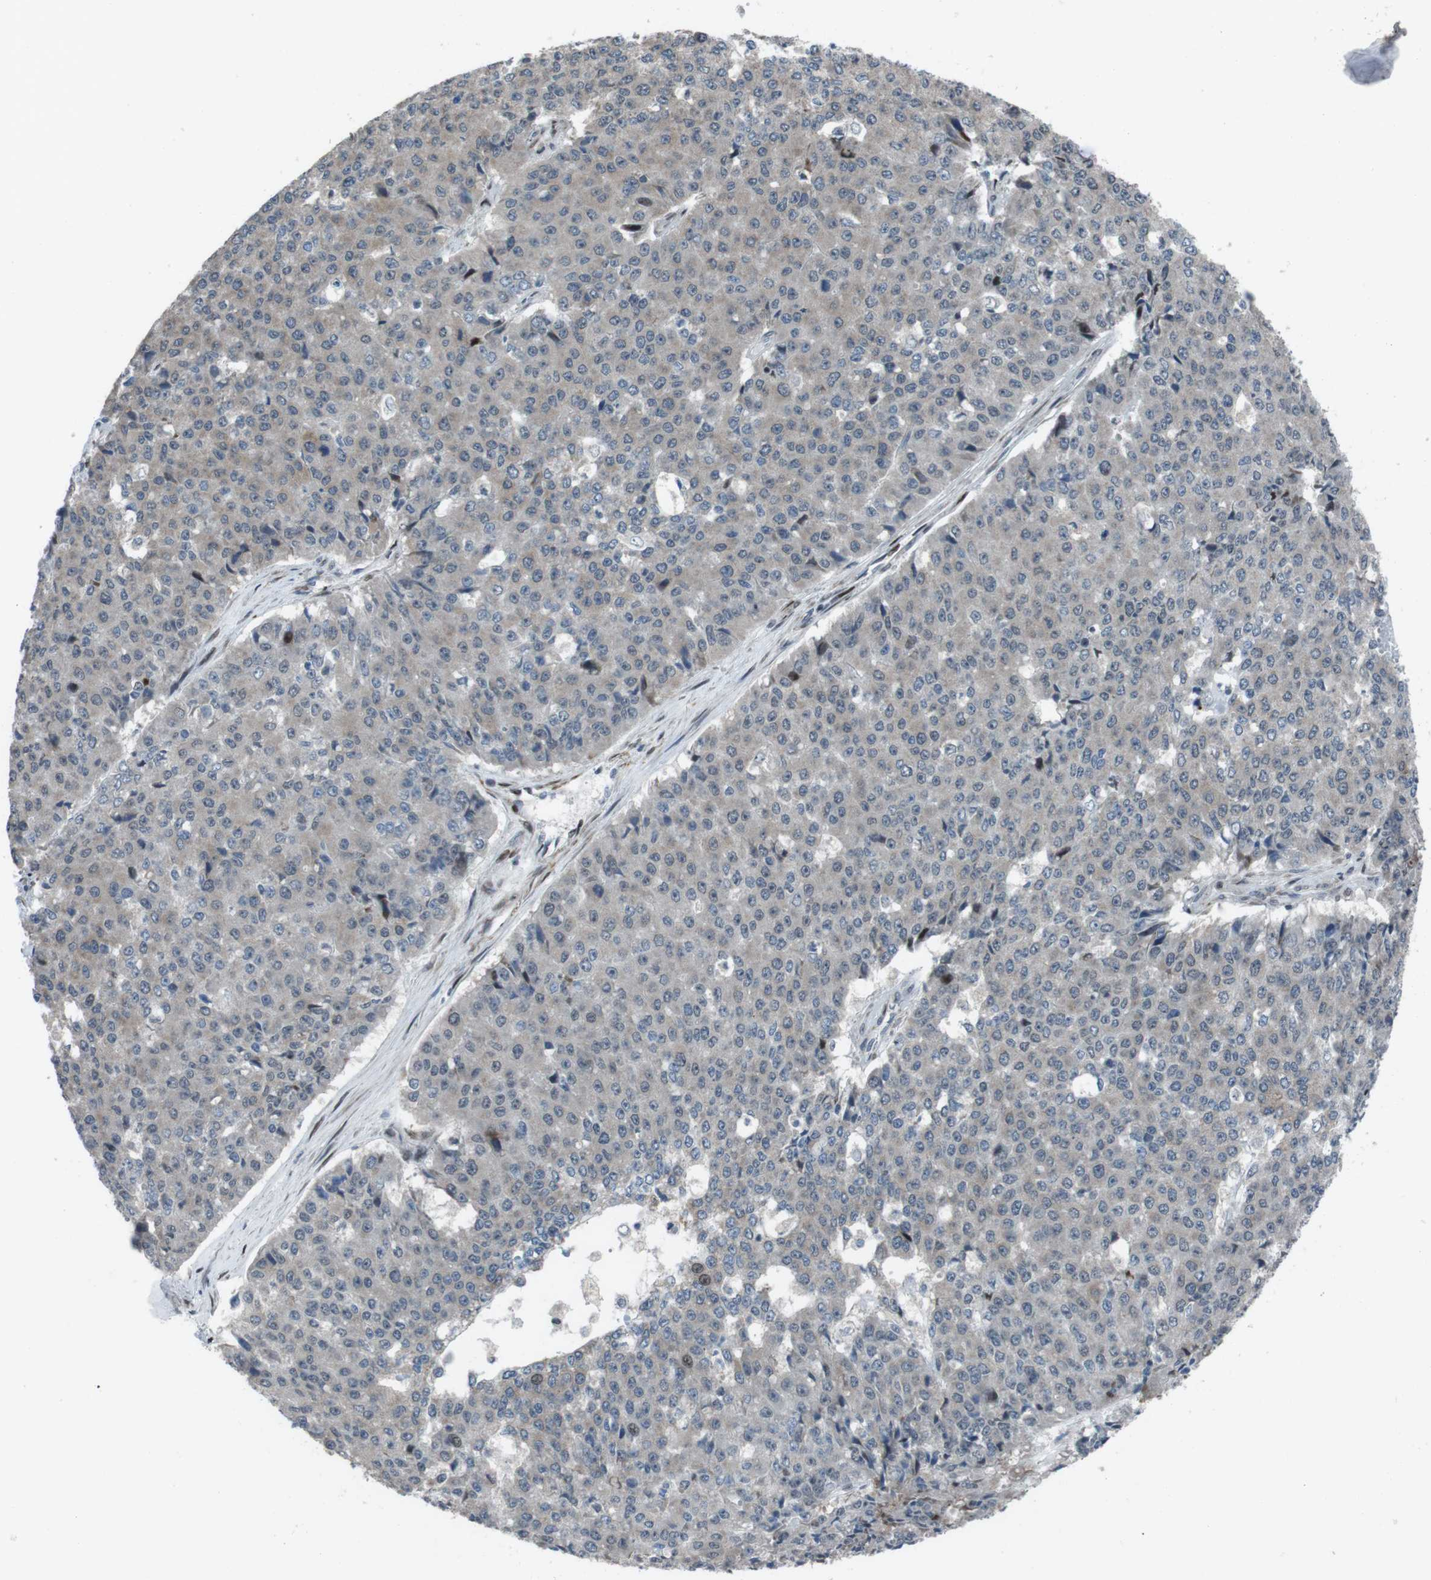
{"staining": {"intensity": "weak", "quantity": "<25%", "location": "cytoplasmic/membranous,nuclear"}, "tissue": "pancreatic cancer", "cell_type": "Tumor cells", "image_type": "cancer", "snomed": [{"axis": "morphology", "description": "Adenocarcinoma, NOS"}, {"axis": "topography", "description": "Pancreas"}], "caption": "Immunohistochemical staining of human pancreatic cancer (adenocarcinoma) demonstrates no significant staining in tumor cells.", "gene": "PBRM1", "patient": {"sex": "male", "age": 50}}